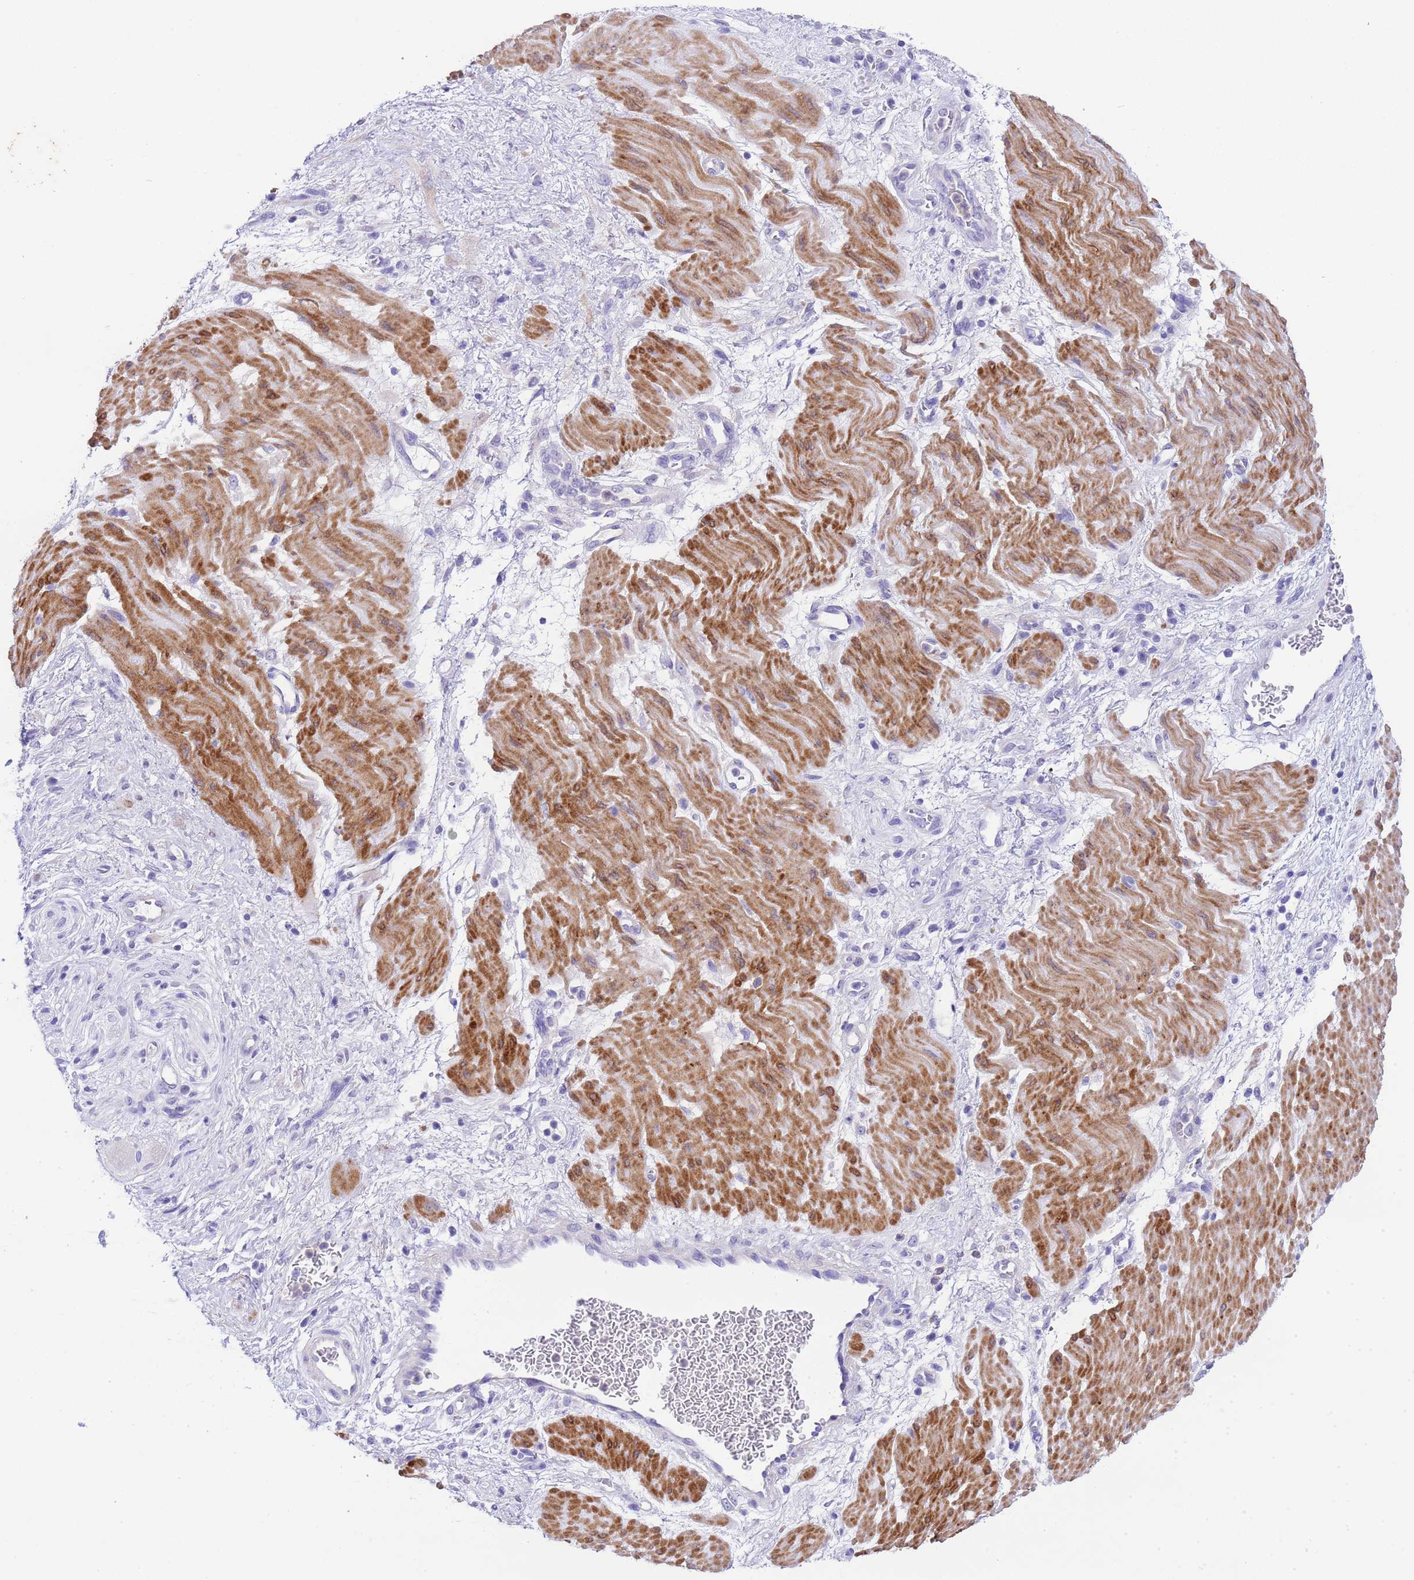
{"staining": {"intensity": "negative", "quantity": "none", "location": "none"}, "tissue": "stomach cancer", "cell_type": "Tumor cells", "image_type": "cancer", "snomed": [{"axis": "morphology", "description": "Adenocarcinoma, NOS"}, {"axis": "topography", "description": "Stomach"}], "caption": "This is a micrograph of immunohistochemistry staining of stomach cancer, which shows no expression in tumor cells.", "gene": "USP38", "patient": {"sex": "male", "age": 48}}